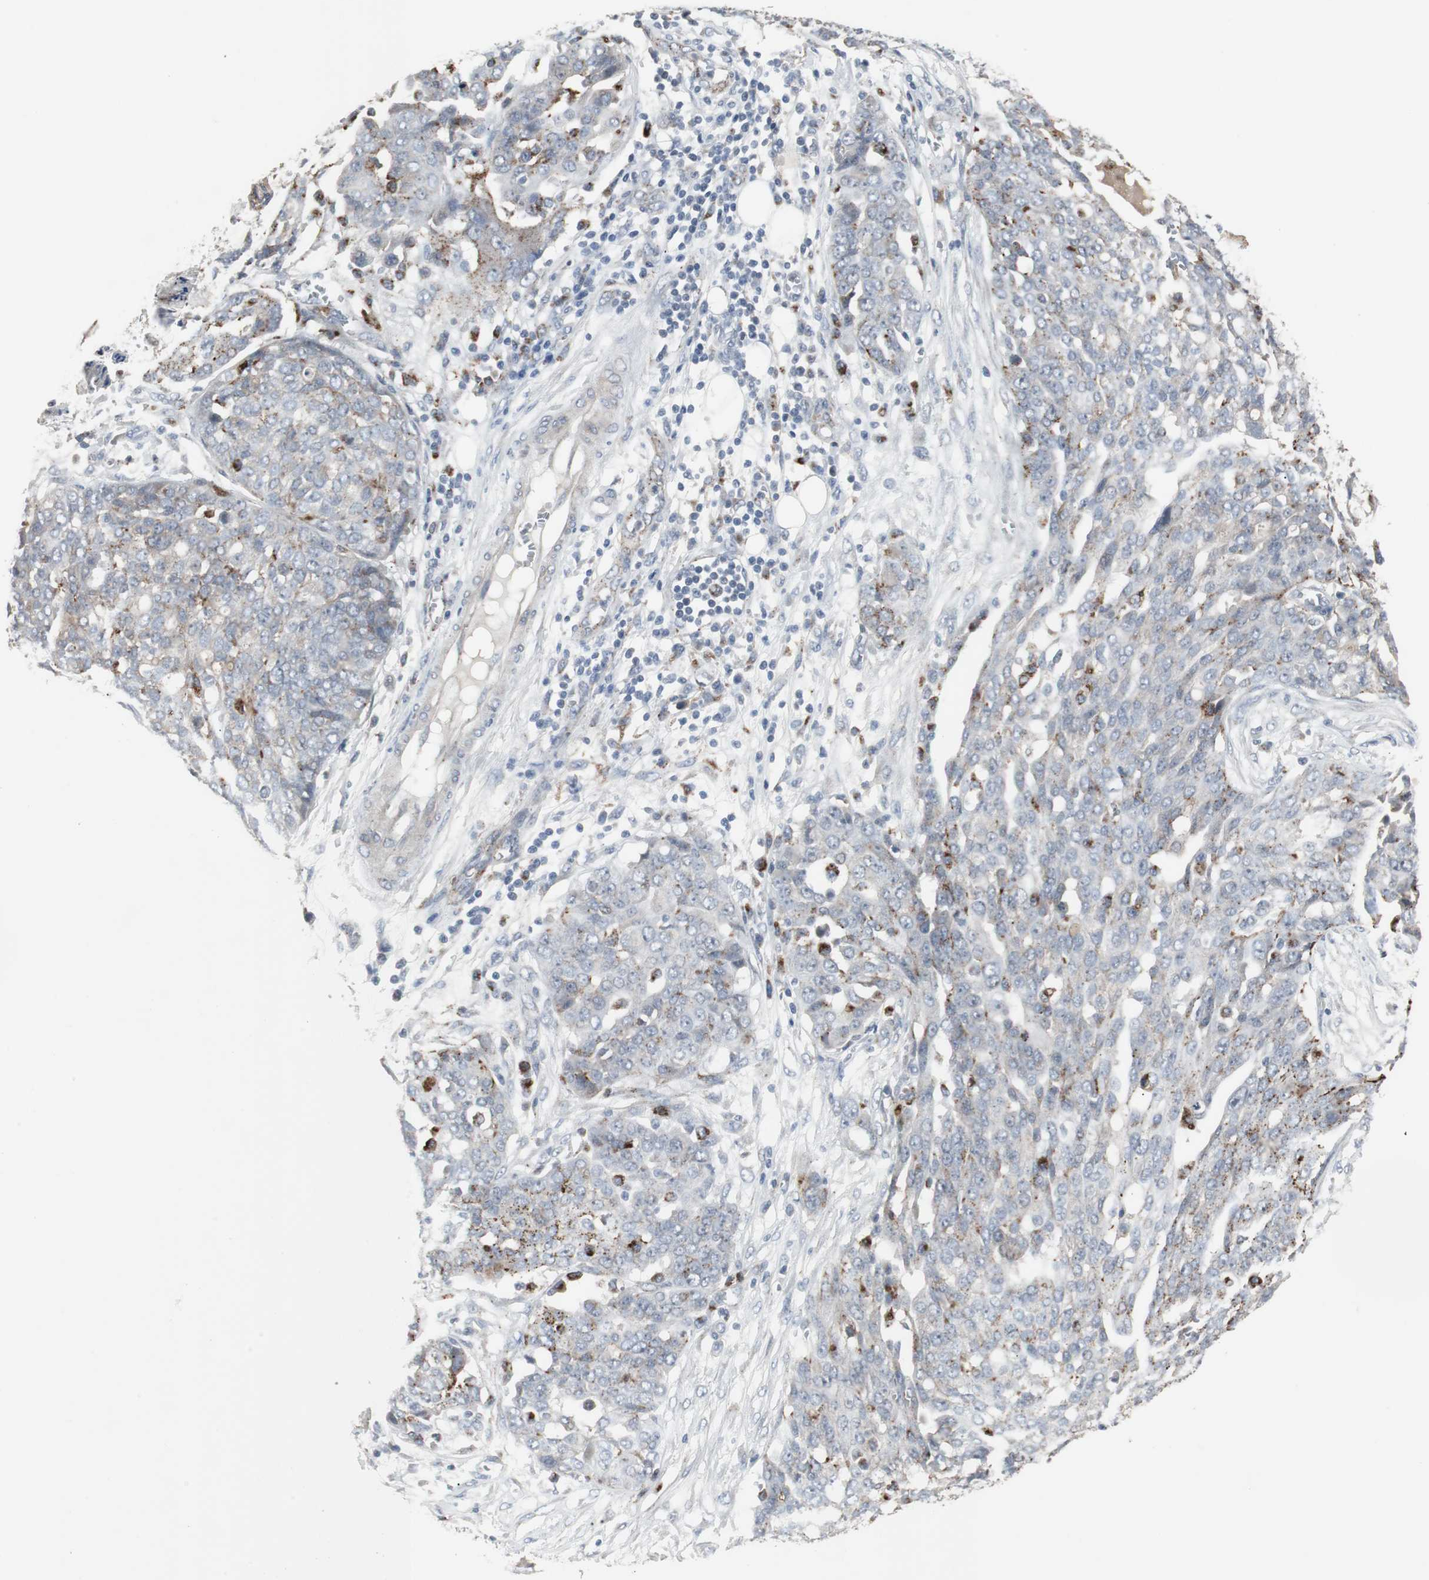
{"staining": {"intensity": "strong", "quantity": "25%-75%", "location": "cytoplasmic/membranous"}, "tissue": "ovarian cancer", "cell_type": "Tumor cells", "image_type": "cancer", "snomed": [{"axis": "morphology", "description": "Cystadenocarcinoma, serous, NOS"}, {"axis": "topography", "description": "Soft tissue"}, {"axis": "topography", "description": "Ovary"}], "caption": "Strong cytoplasmic/membranous staining is present in about 25%-75% of tumor cells in serous cystadenocarcinoma (ovarian).", "gene": "GBA1", "patient": {"sex": "female", "age": 57}}